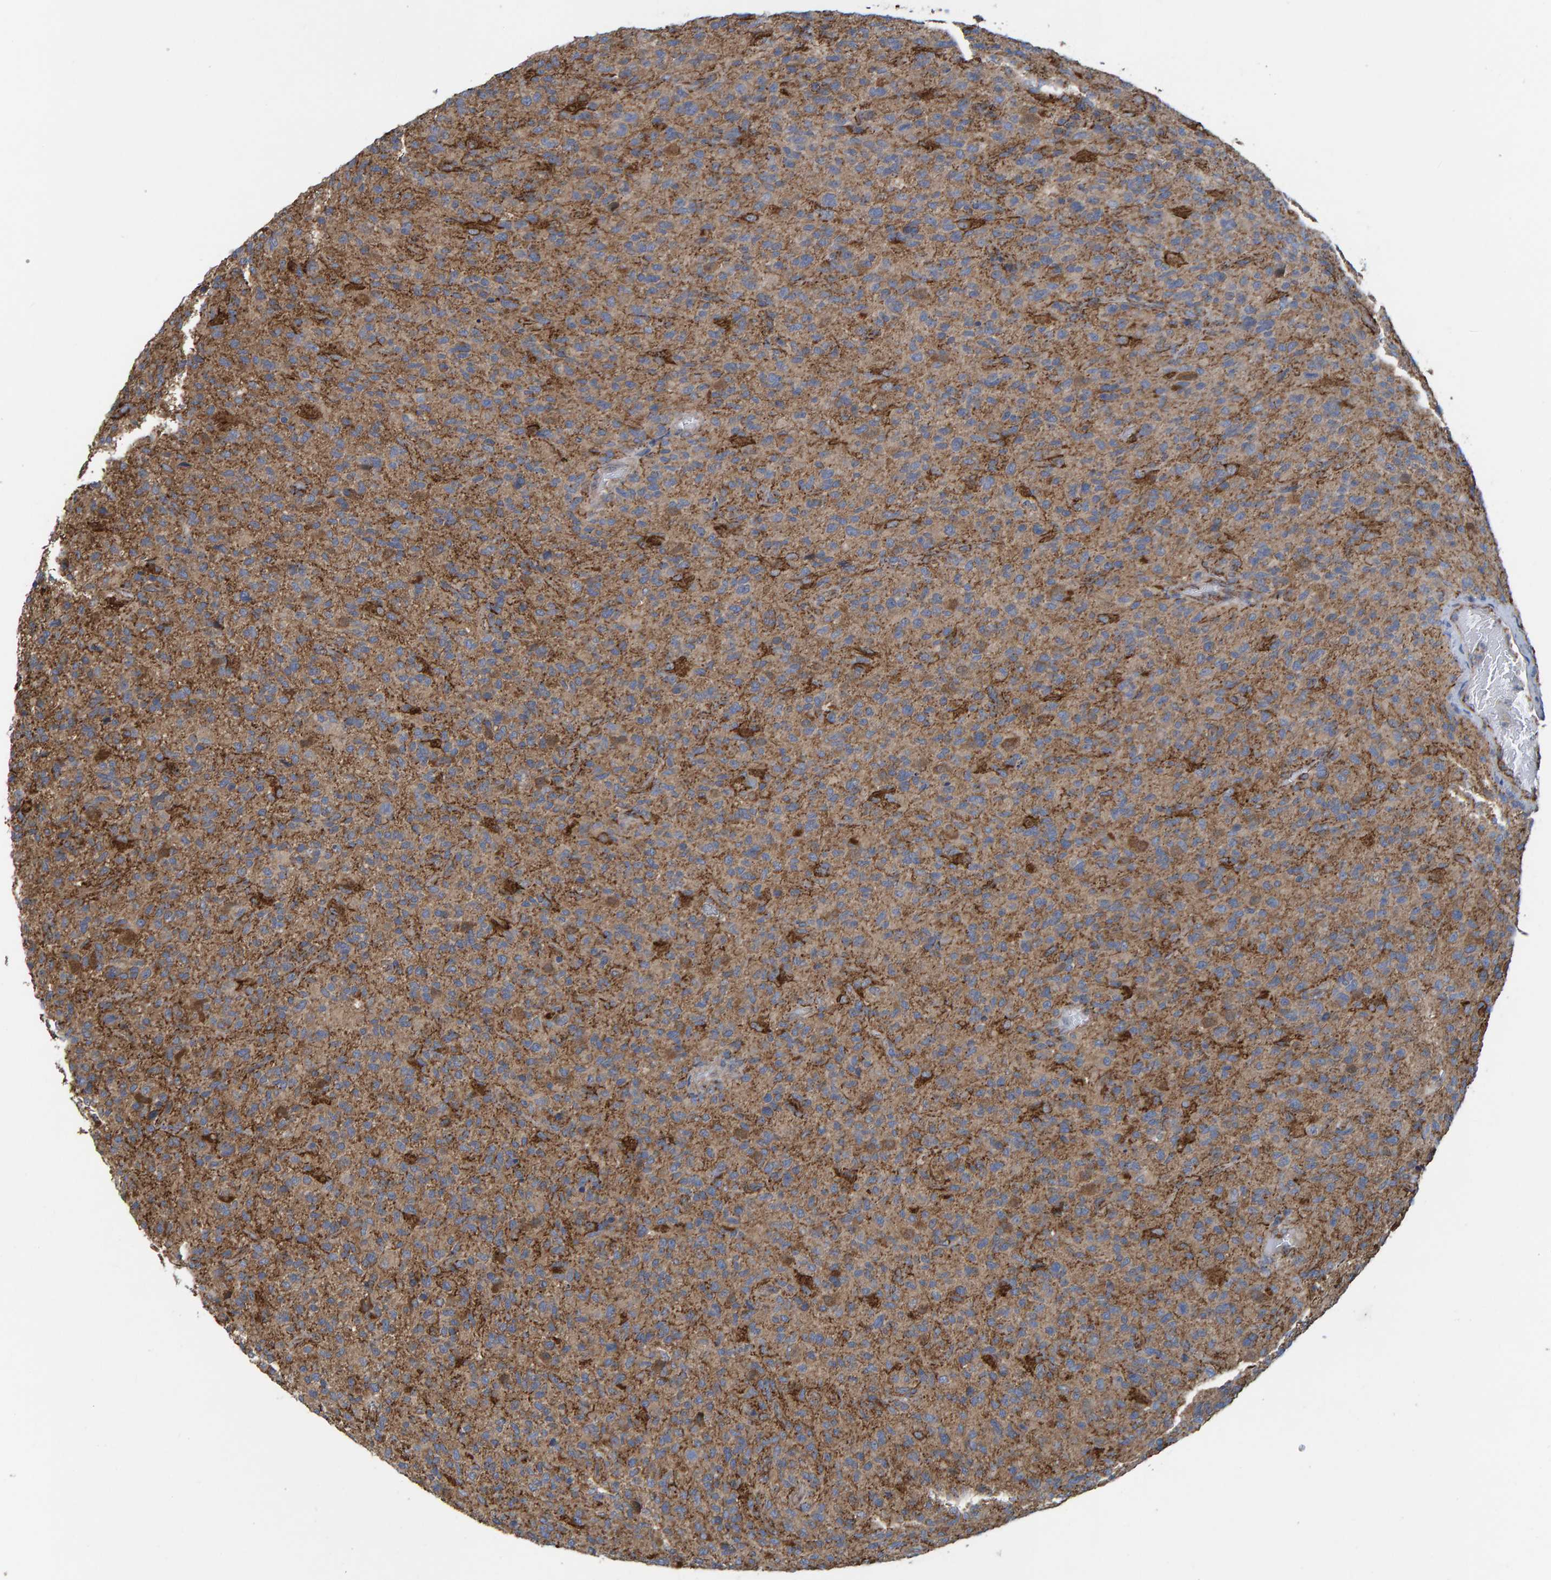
{"staining": {"intensity": "moderate", "quantity": ">75%", "location": "cytoplasmic/membranous"}, "tissue": "glioma", "cell_type": "Tumor cells", "image_type": "cancer", "snomed": [{"axis": "morphology", "description": "Glioma, malignant, High grade"}, {"axis": "topography", "description": "Brain"}], "caption": "DAB immunohistochemical staining of glioma exhibits moderate cytoplasmic/membranous protein expression in approximately >75% of tumor cells.", "gene": "LRSAM1", "patient": {"sex": "male", "age": 71}}